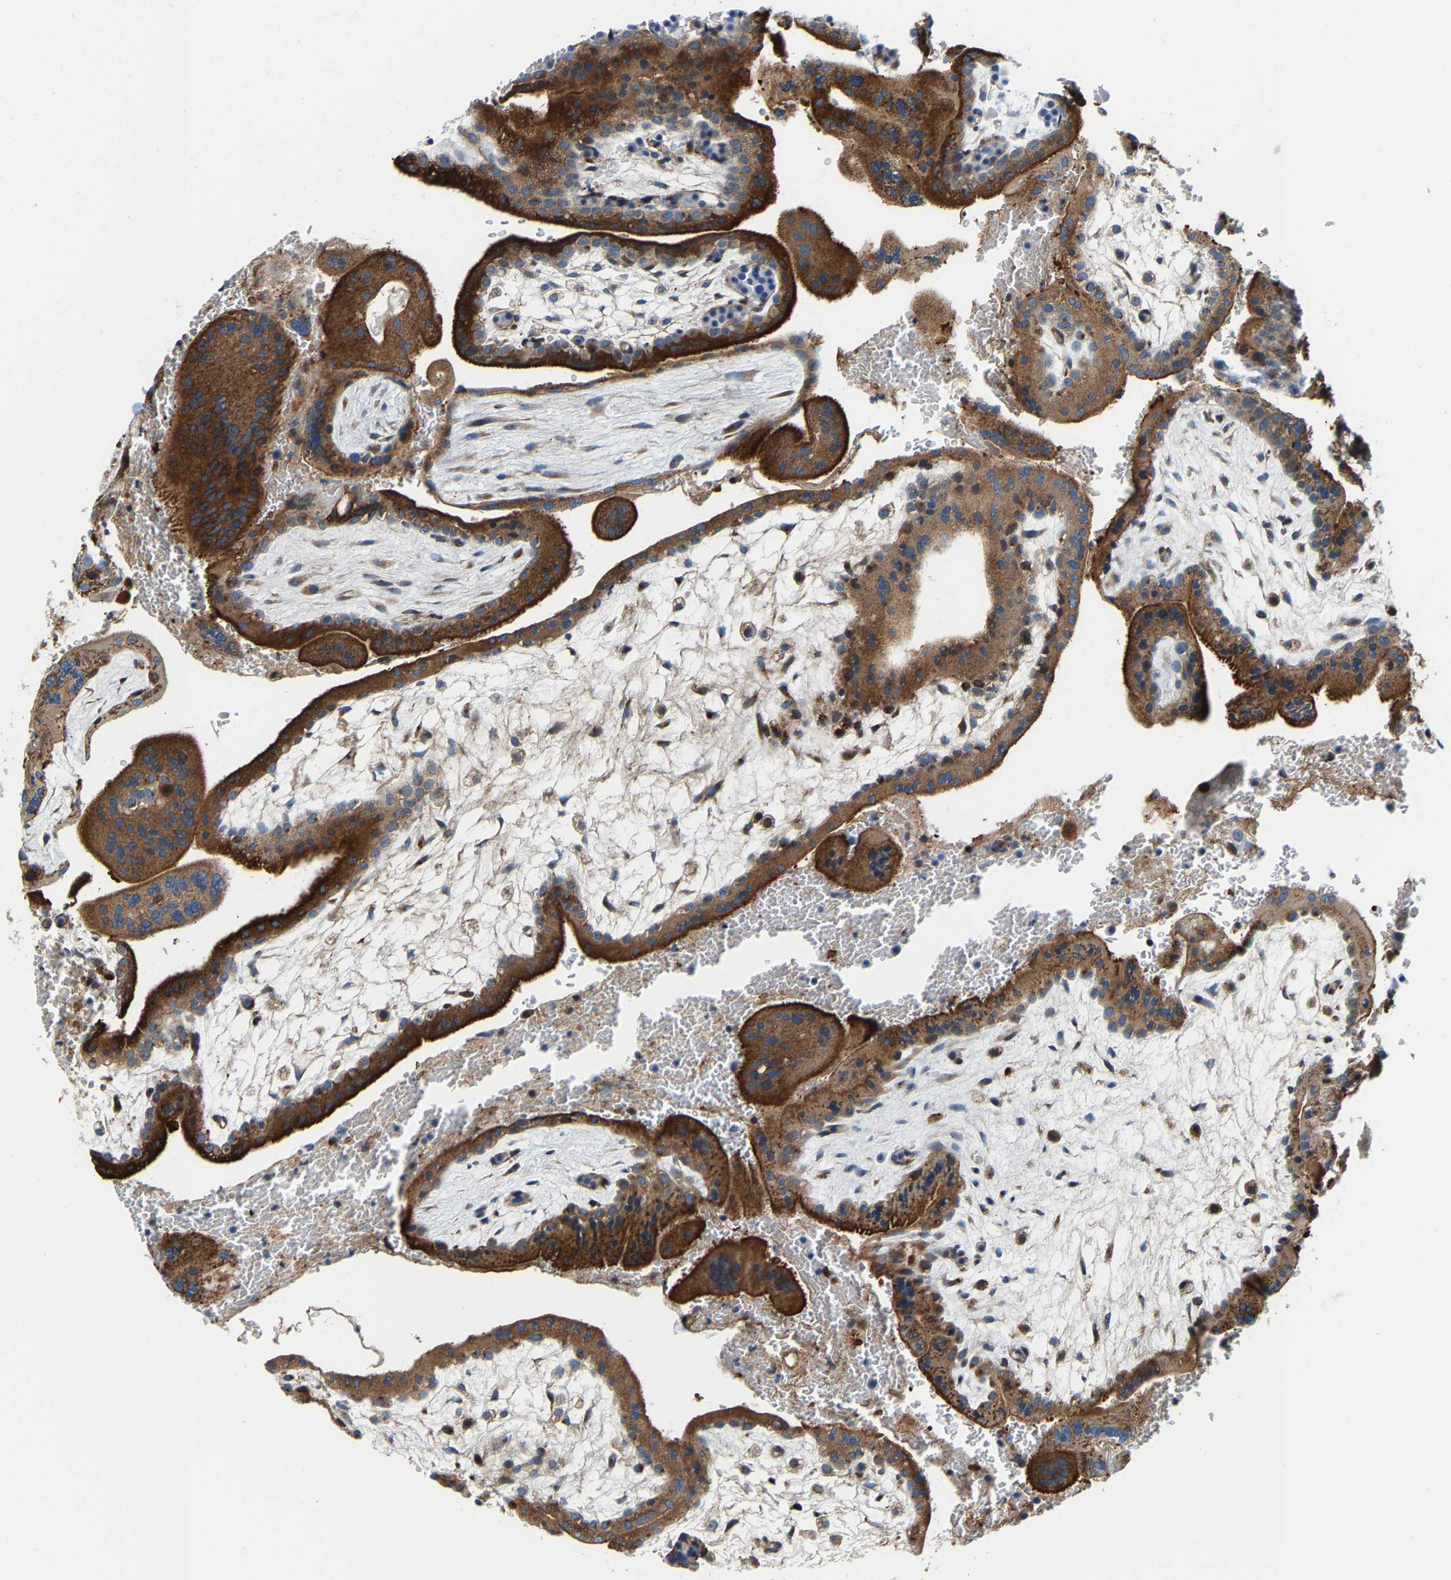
{"staining": {"intensity": "strong", "quantity": ">75%", "location": "cytoplasmic/membranous"}, "tissue": "placenta", "cell_type": "Decidual cells", "image_type": "normal", "snomed": [{"axis": "morphology", "description": "Normal tissue, NOS"}, {"axis": "topography", "description": "Placenta"}], "caption": "Strong cytoplasmic/membranous staining for a protein is present in approximately >75% of decidual cells of normal placenta using immunohistochemistry (IHC).", "gene": "DPP7", "patient": {"sex": "female", "age": 35}}